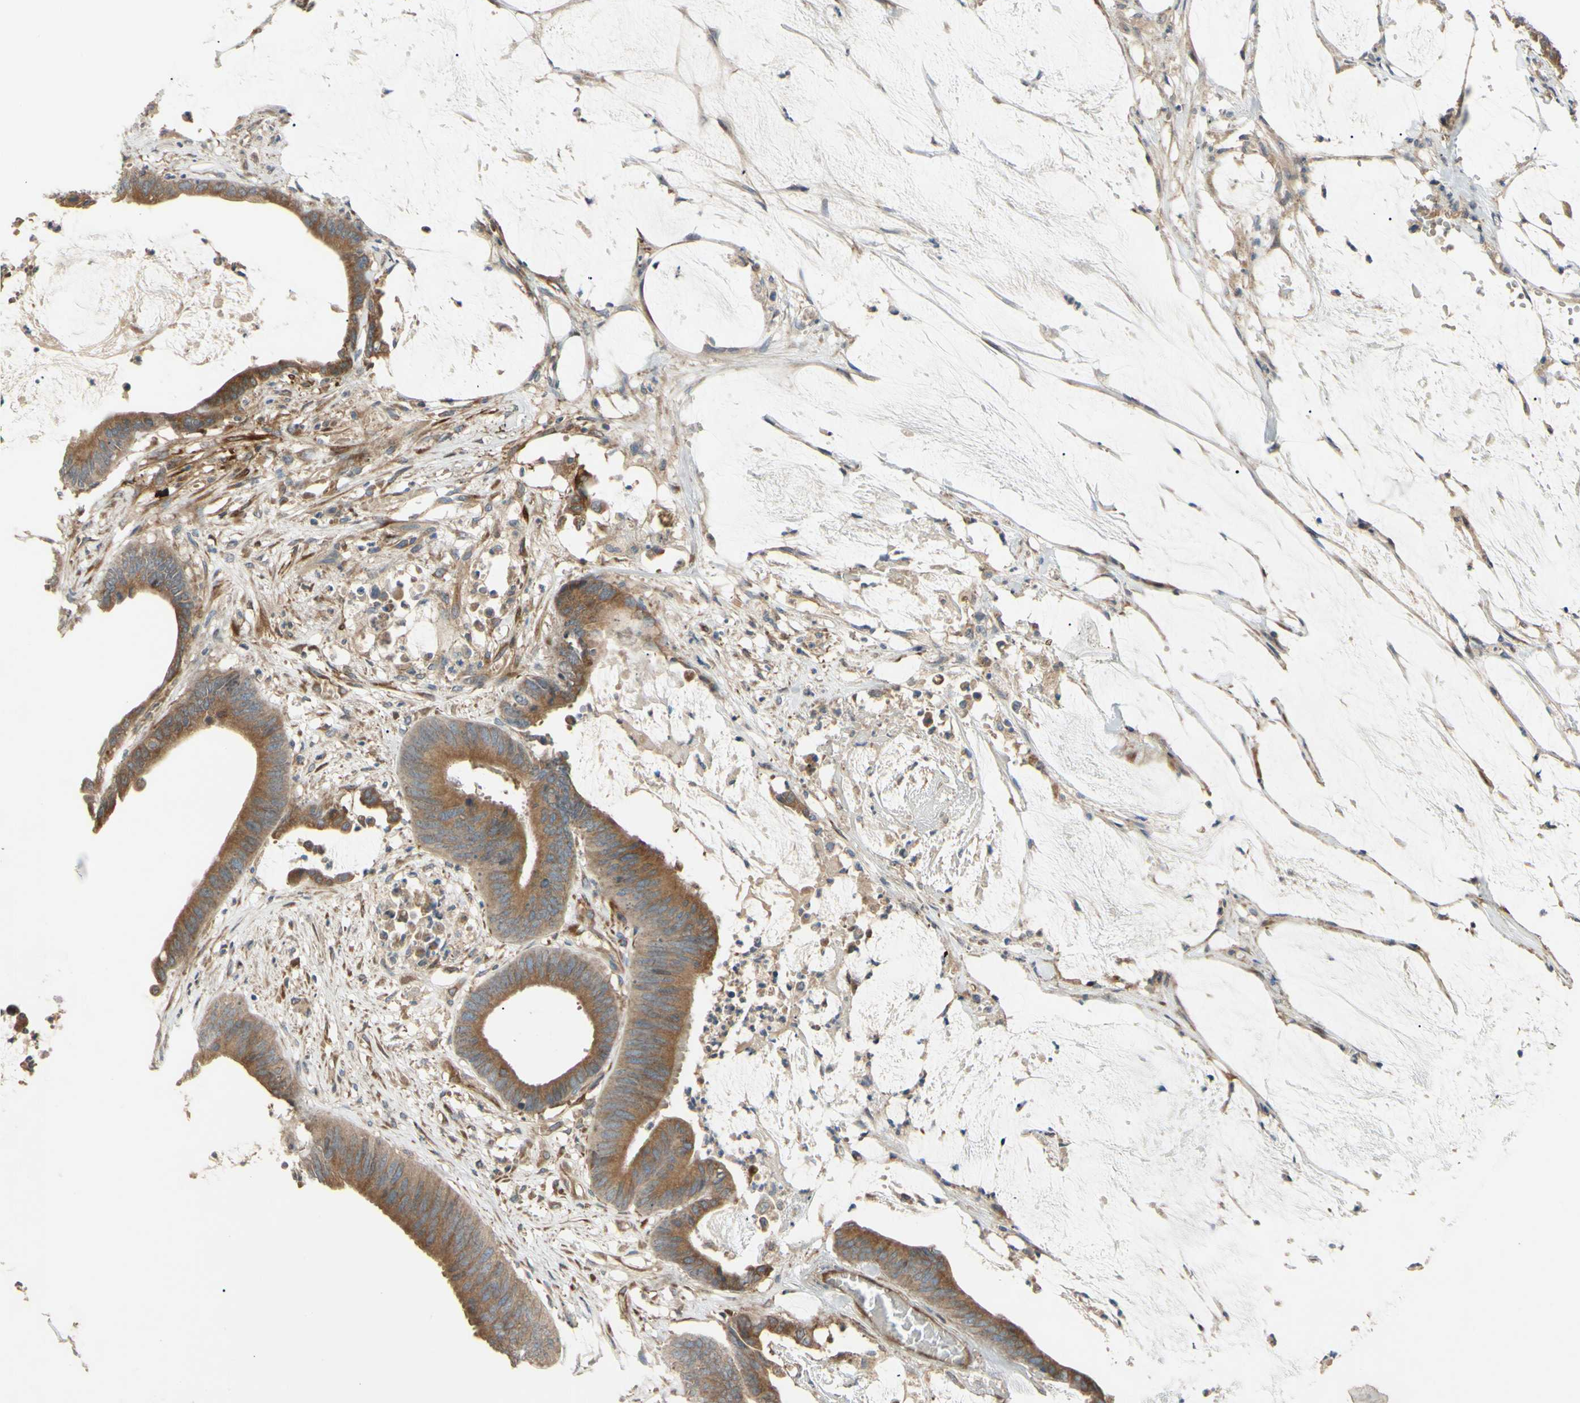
{"staining": {"intensity": "moderate", "quantity": ">75%", "location": "cytoplasmic/membranous"}, "tissue": "colorectal cancer", "cell_type": "Tumor cells", "image_type": "cancer", "snomed": [{"axis": "morphology", "description": "Adenocarcinoma, NOS"}, {"axis": "topography", "description": "Rectum"}], "caption": "Tumor cells display medium levels of moderate cytoplasmic/membranous positivity in approximately >75% of cells in human colorectal cancer (adenocarcinoma).", "gene": "SPTLC1", "patient": {"sex": "female", "age": 66}}